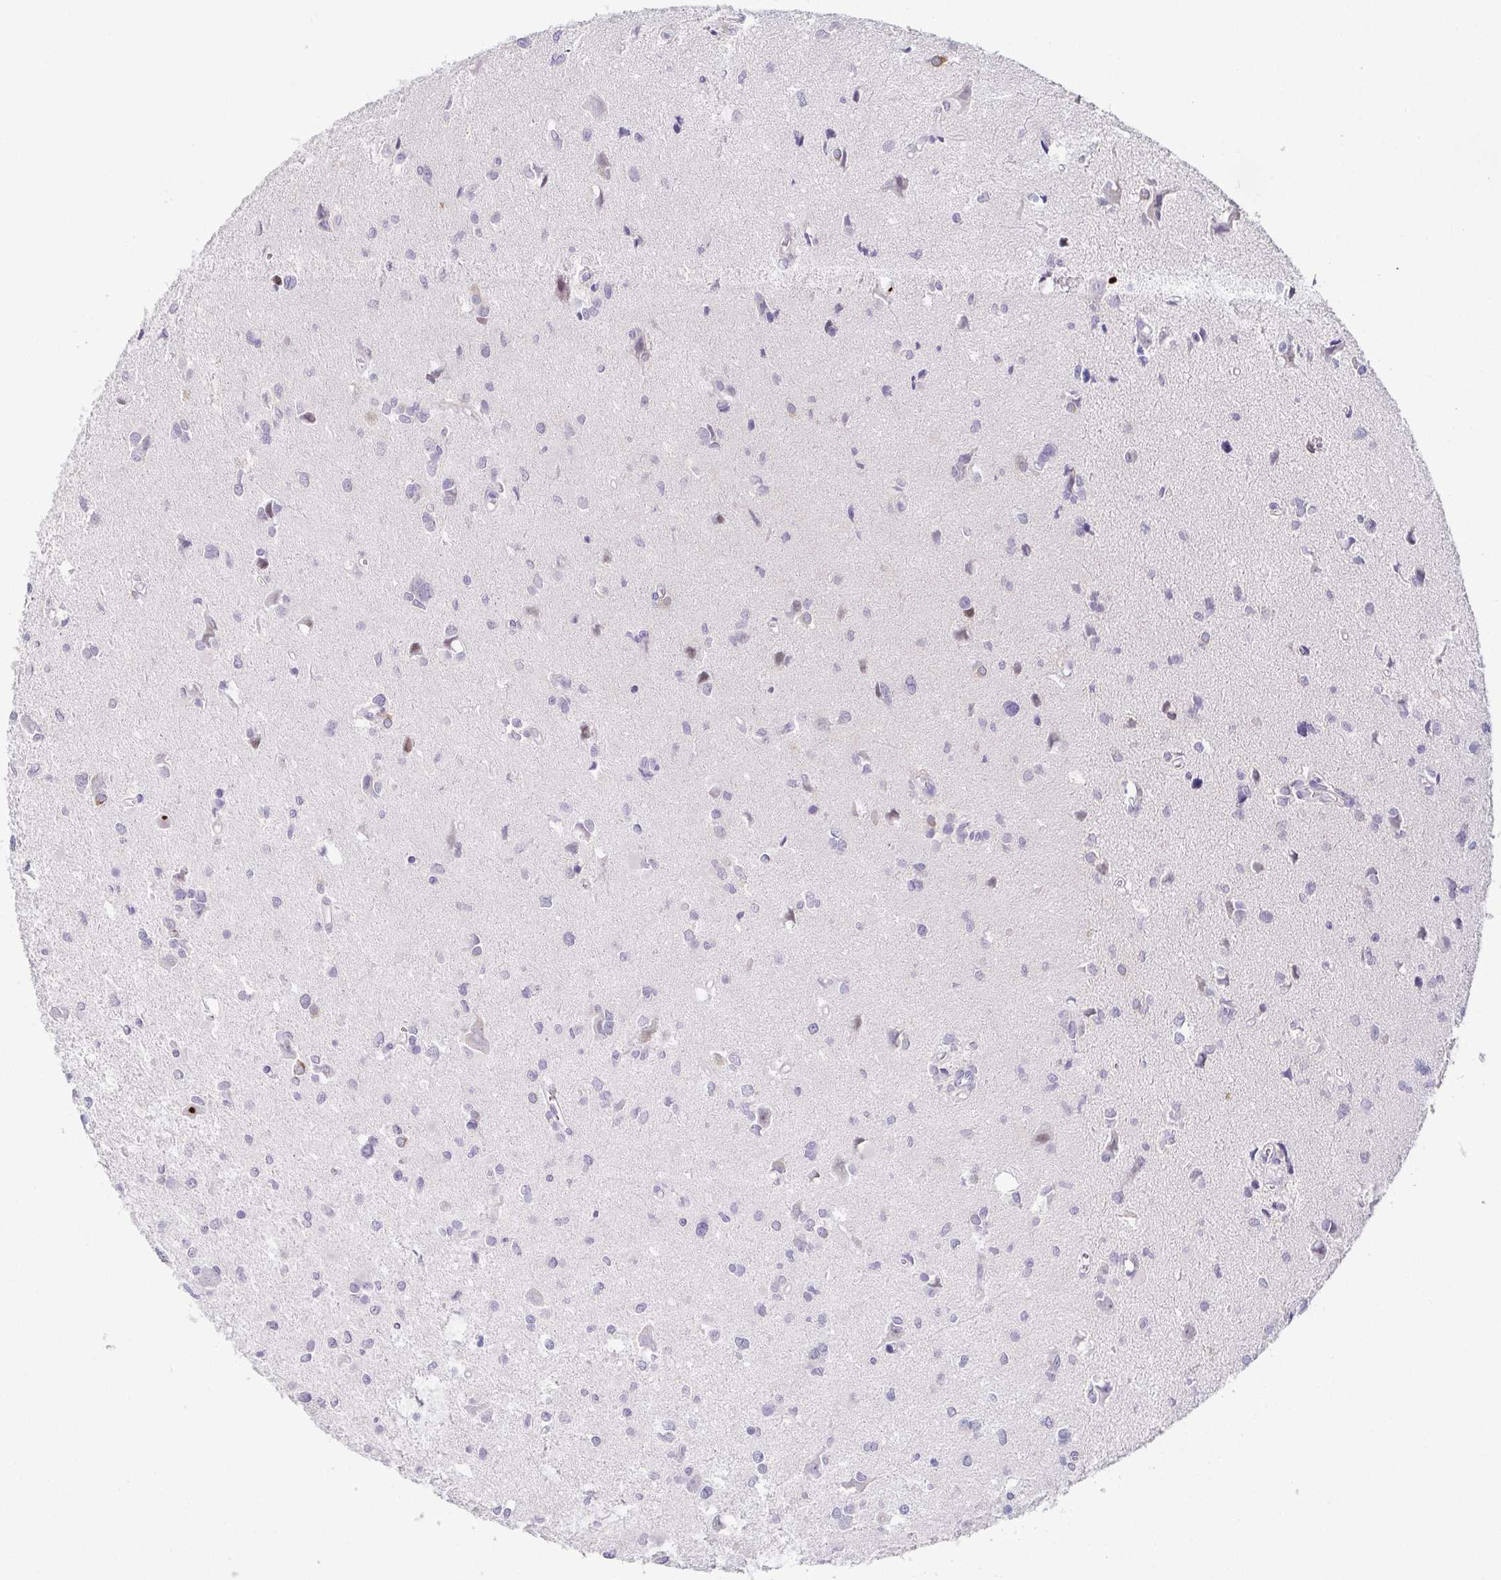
{"staining": {"intensity": "negative", "quantity": "none", "location": "none"}, "tissue": "glioma", "cell_type": "Tumor cells", "image_type": "cancer", "snomed": [{"axis": "morphology", "description": "Glioma, malignant, High grade"}, {"axis": "topography", "description": "Brain"}], "caption": "Photomicrograph shows no protein expression in tumor cells of malignant glioma (high-grade) tissue.", "gene": "RNASE7", "patient": {"sex": "male", "age": 23}}